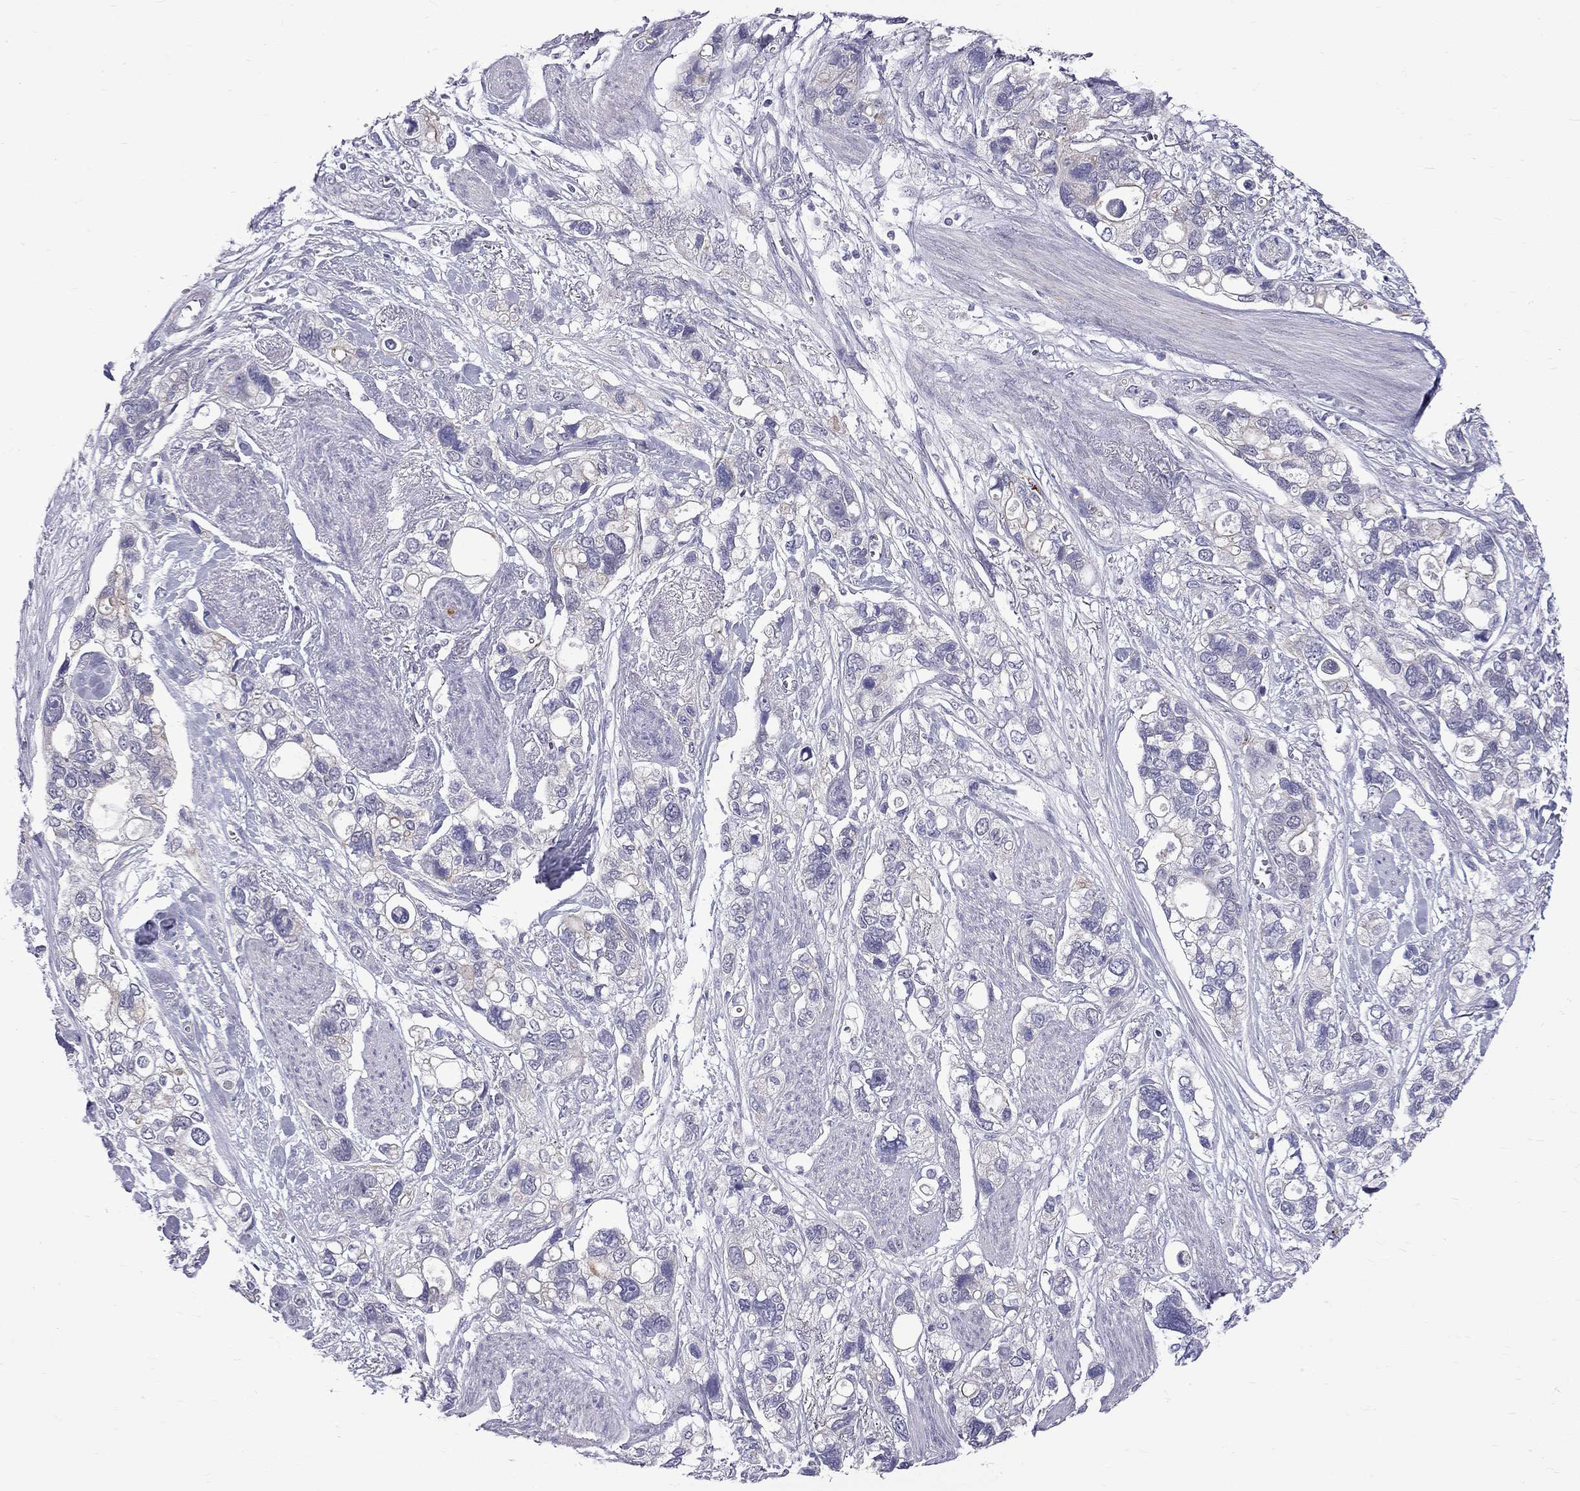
{"staining": {"intensity": "negative", "quantity": "none", "location": "none"}, "tissue": "stomach cancer", "cell_type": "Tumor cells", "image_type": "cancer", "snomed": [{"axis": "morphology", "description": "Adenocarcinoma, NOS"}, {"axis": "topography", "description": "Stomach, upper"}], "caption": "Immunohistochemistry (IHC) image of neoplastic tissue: stomach cancer (adenocarcinoma) stained with DAB demonstrates no significant protein positivity in tumor cells.", "gene": "RTL9", "patient": {"sex": "female", "age": 81}}